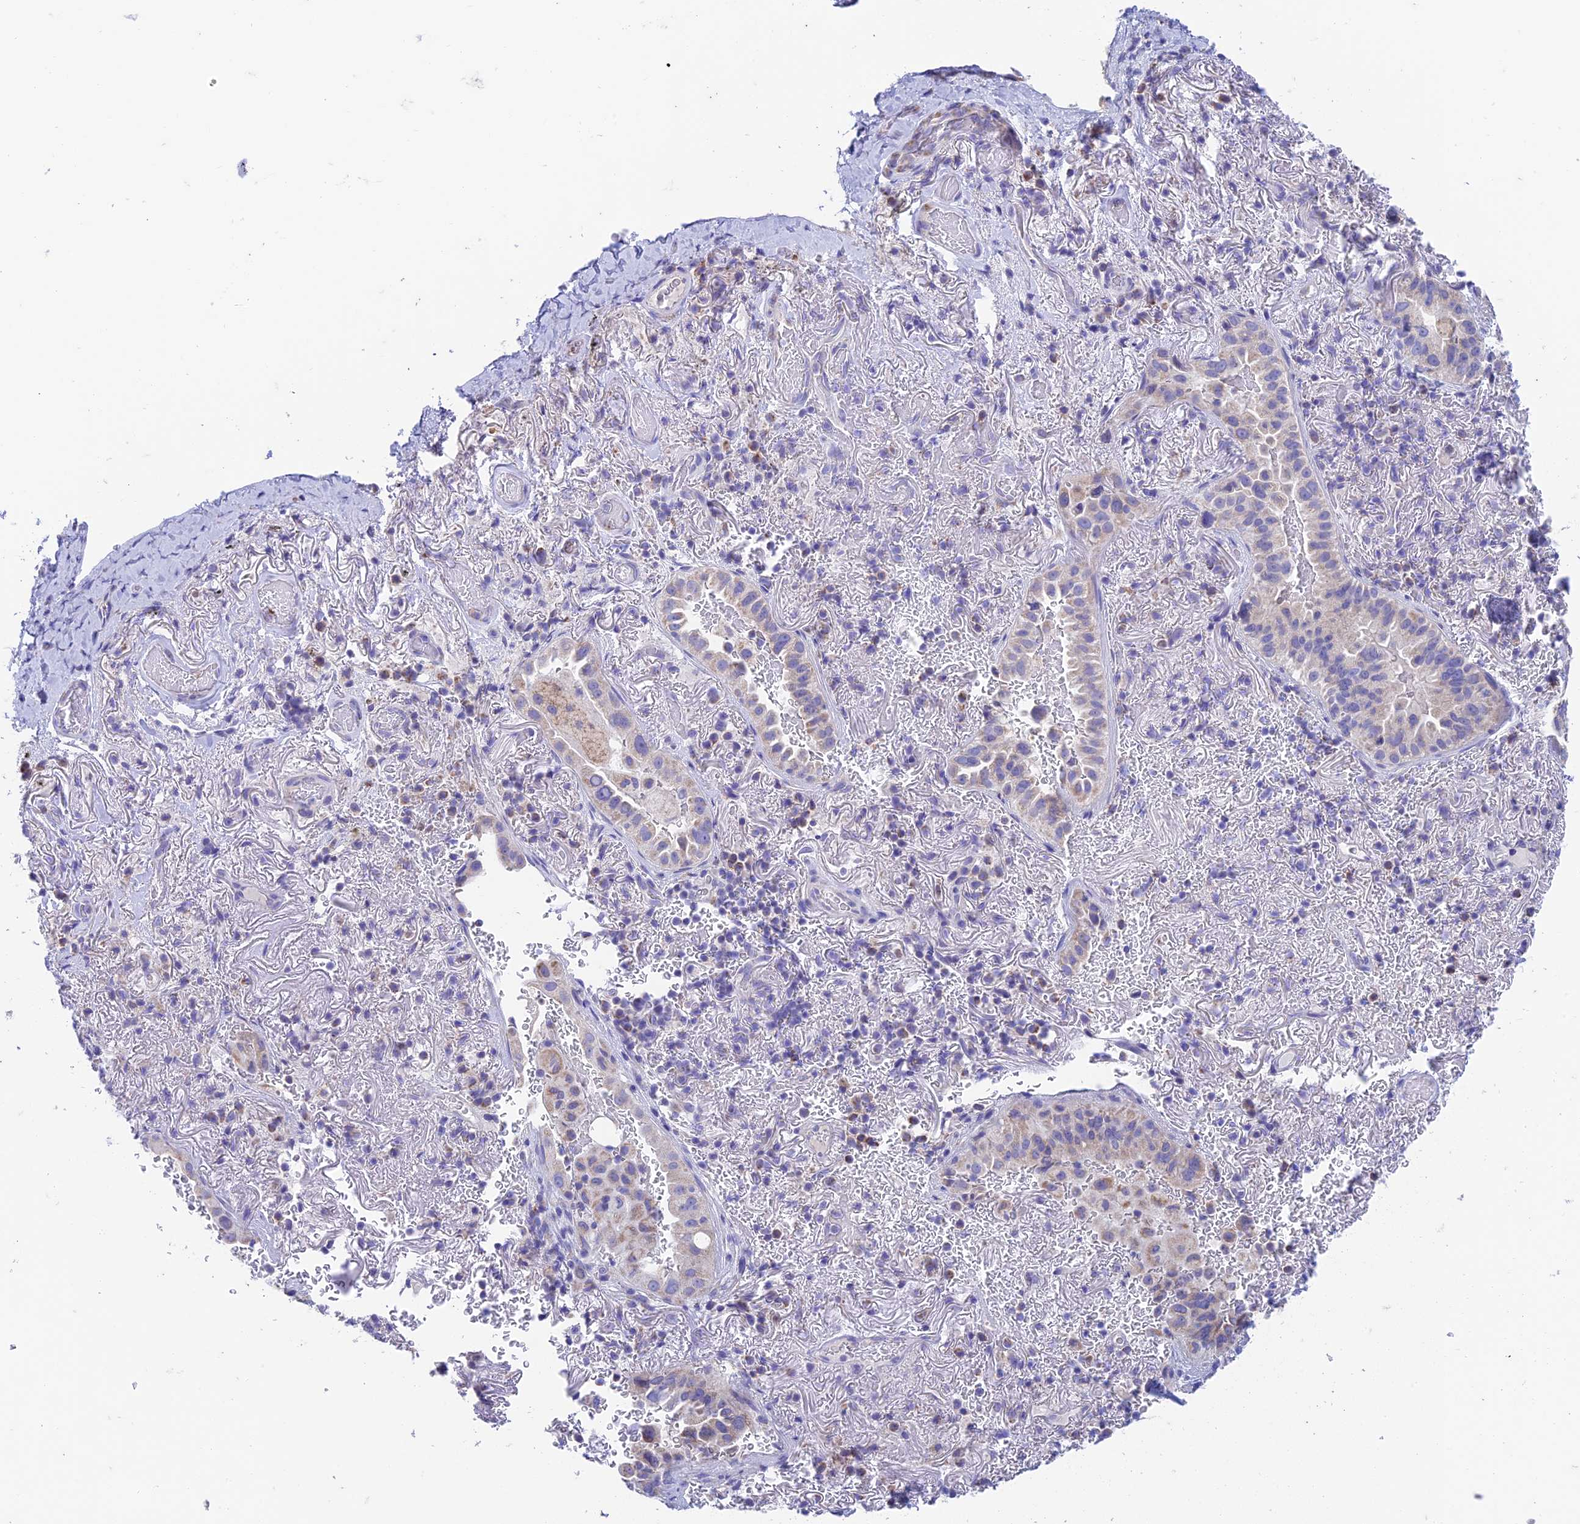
{"staining": {"intensity": "moderate", "quantity": "<25%", "location": "cytoplasmic/membranous"}, "tissue": "lung cancer", "cell_type": "Tumor cells", "image_type": "cancer", "snomed": [{"axis": "morphology", "description": "Adenocarcinoma, NOS"}, {"axis": "topography", "description": "Lung"}], "caption": "Immunohistochemical staining of human lung adenocarcinoma reveals low levels of moderate cytoplasmic/membranous staining in approximately <25% of tumor cells.", "gene": "ZNF181", "patient": {"sex": "female", "age": 69}}